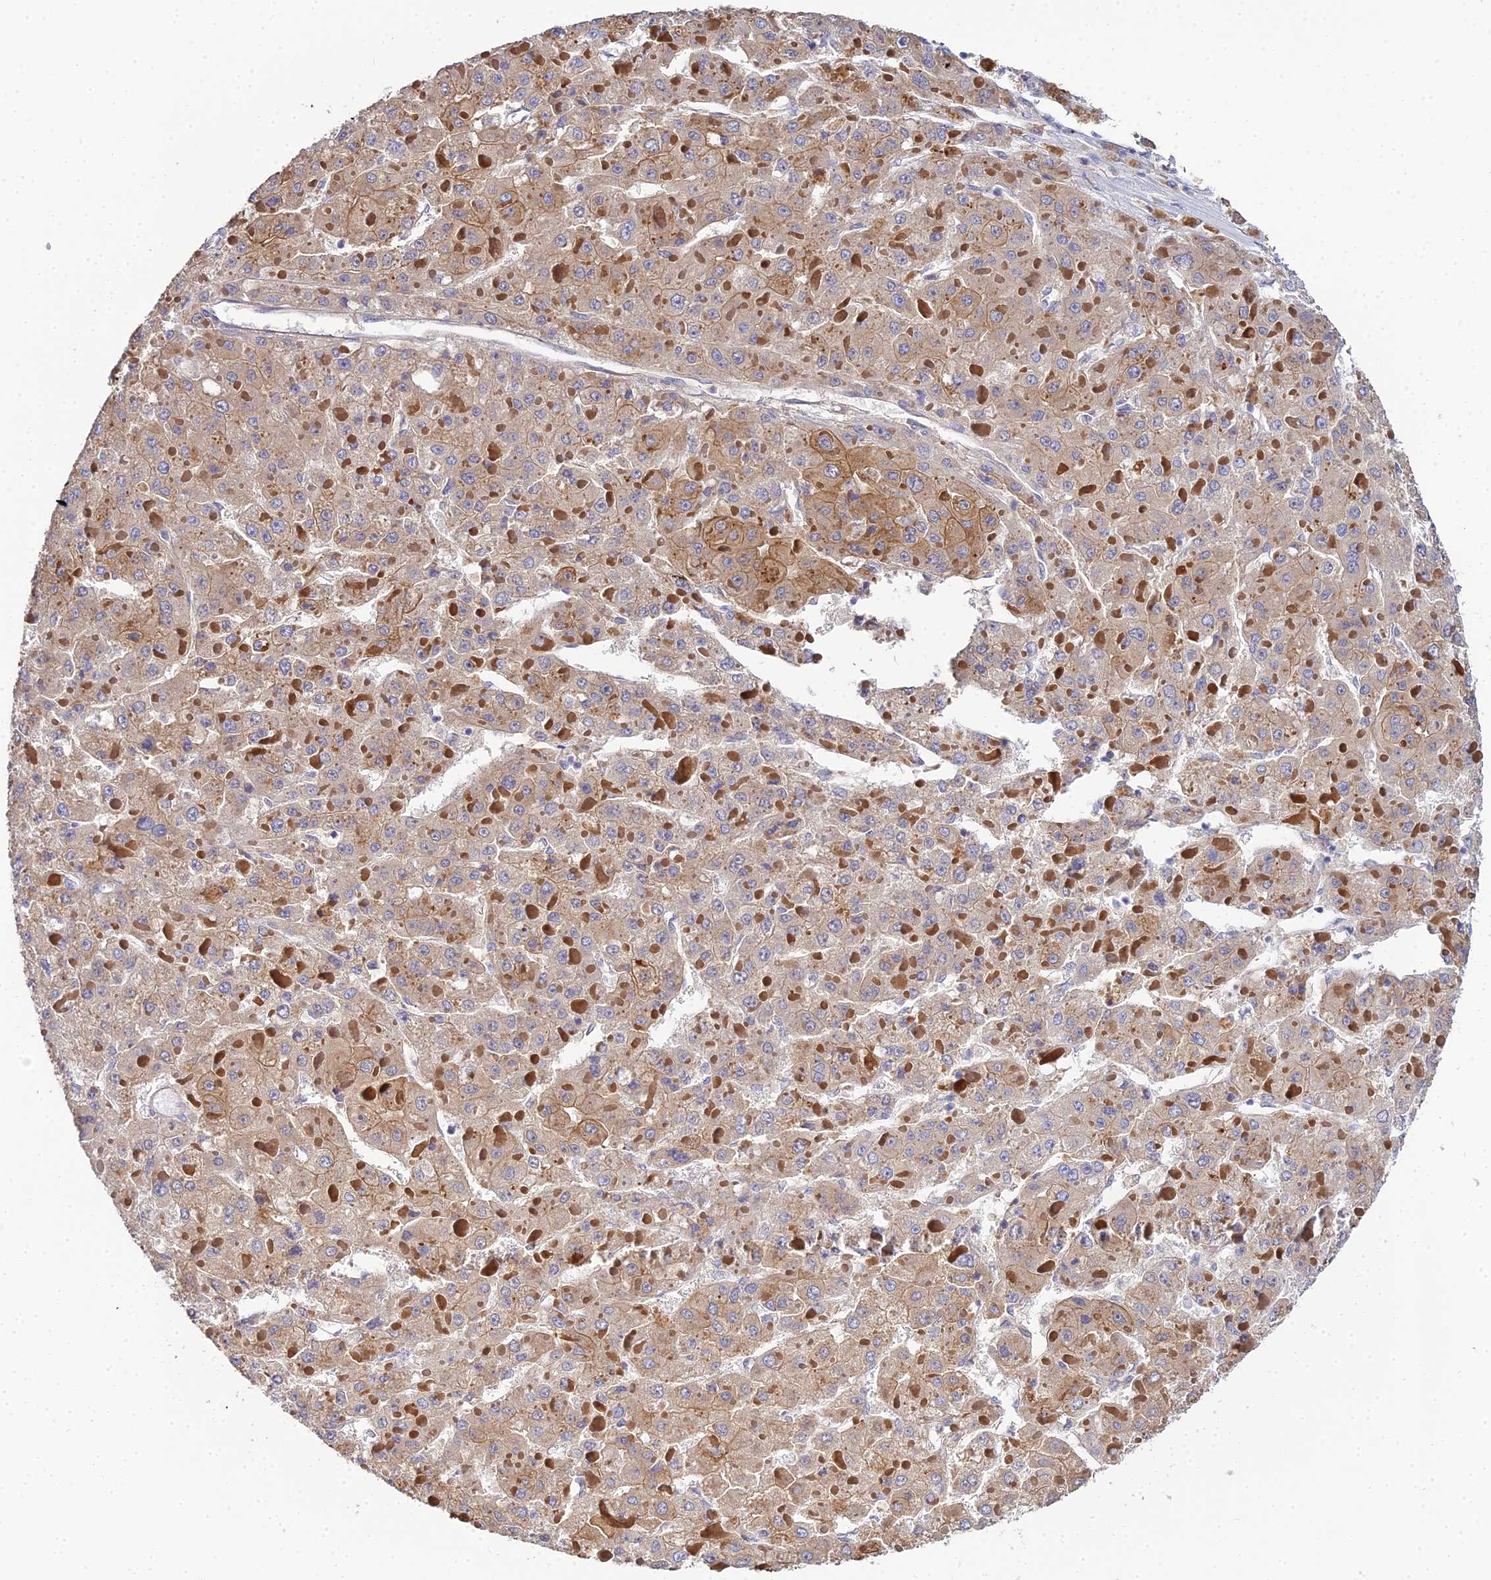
{"staining": {"intensity": "weak", "quantity": ">75%", "location": "cytoplasmic/membranous"}, "tissue": "liver cancer", "cell_type": "Tumor cells", "image_type": "cancer", "snomed": [{"axis": "morphology", "description": "Carcinoma, Hepatocellular, NOS"}, {"axis": "topography", "description": "Liver"}], "caption": "Brown immunohistochemical staining in human liver hepatocellular carcinoma displays weak cytoplasmic/membranous expression in about >75% of tumor cells.", "gene": "ZXDA", "patient": {"sex": "female", "age": 73}}